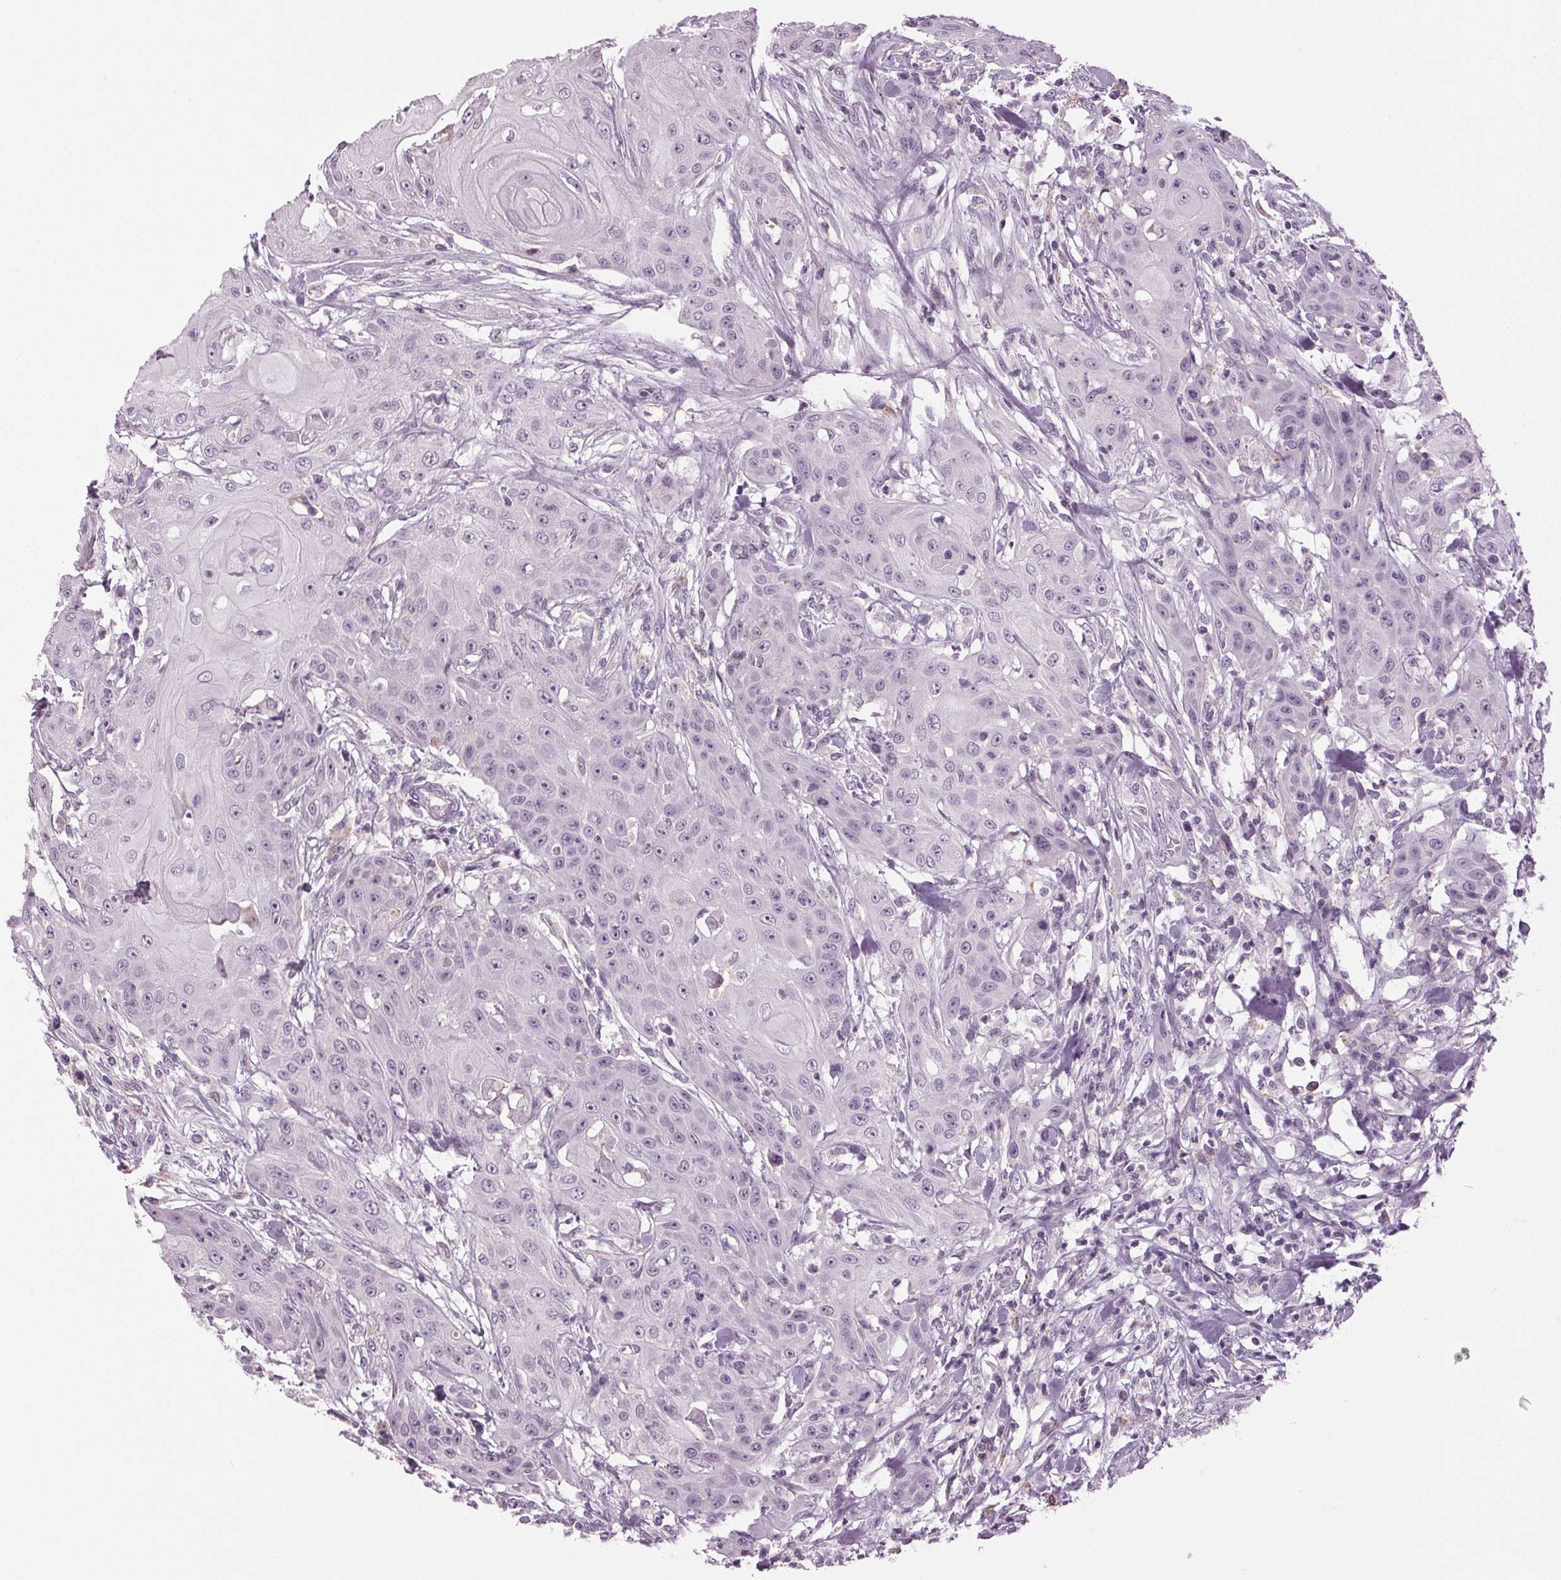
{"staining": {"intensity": "negative", "quantity": "none", "location": "none"}, "tissue": "head and neck cancer", "cell_type": "Tumor cells", "image_type": "cancer", "snomed": [{"axis": "morphology", "description": "Squamous cell carcinoma, NOS"}, {"axis": "topography", "description": "Oral tissue"}, {"axis": "topography", "description": "Head-Neck"}], "caption": "Tumor cells show no significant staining in head and neck squamous cell carcinoma.", "gene": "DNAH12", "patient": {"sex": "female", "age": 55}}